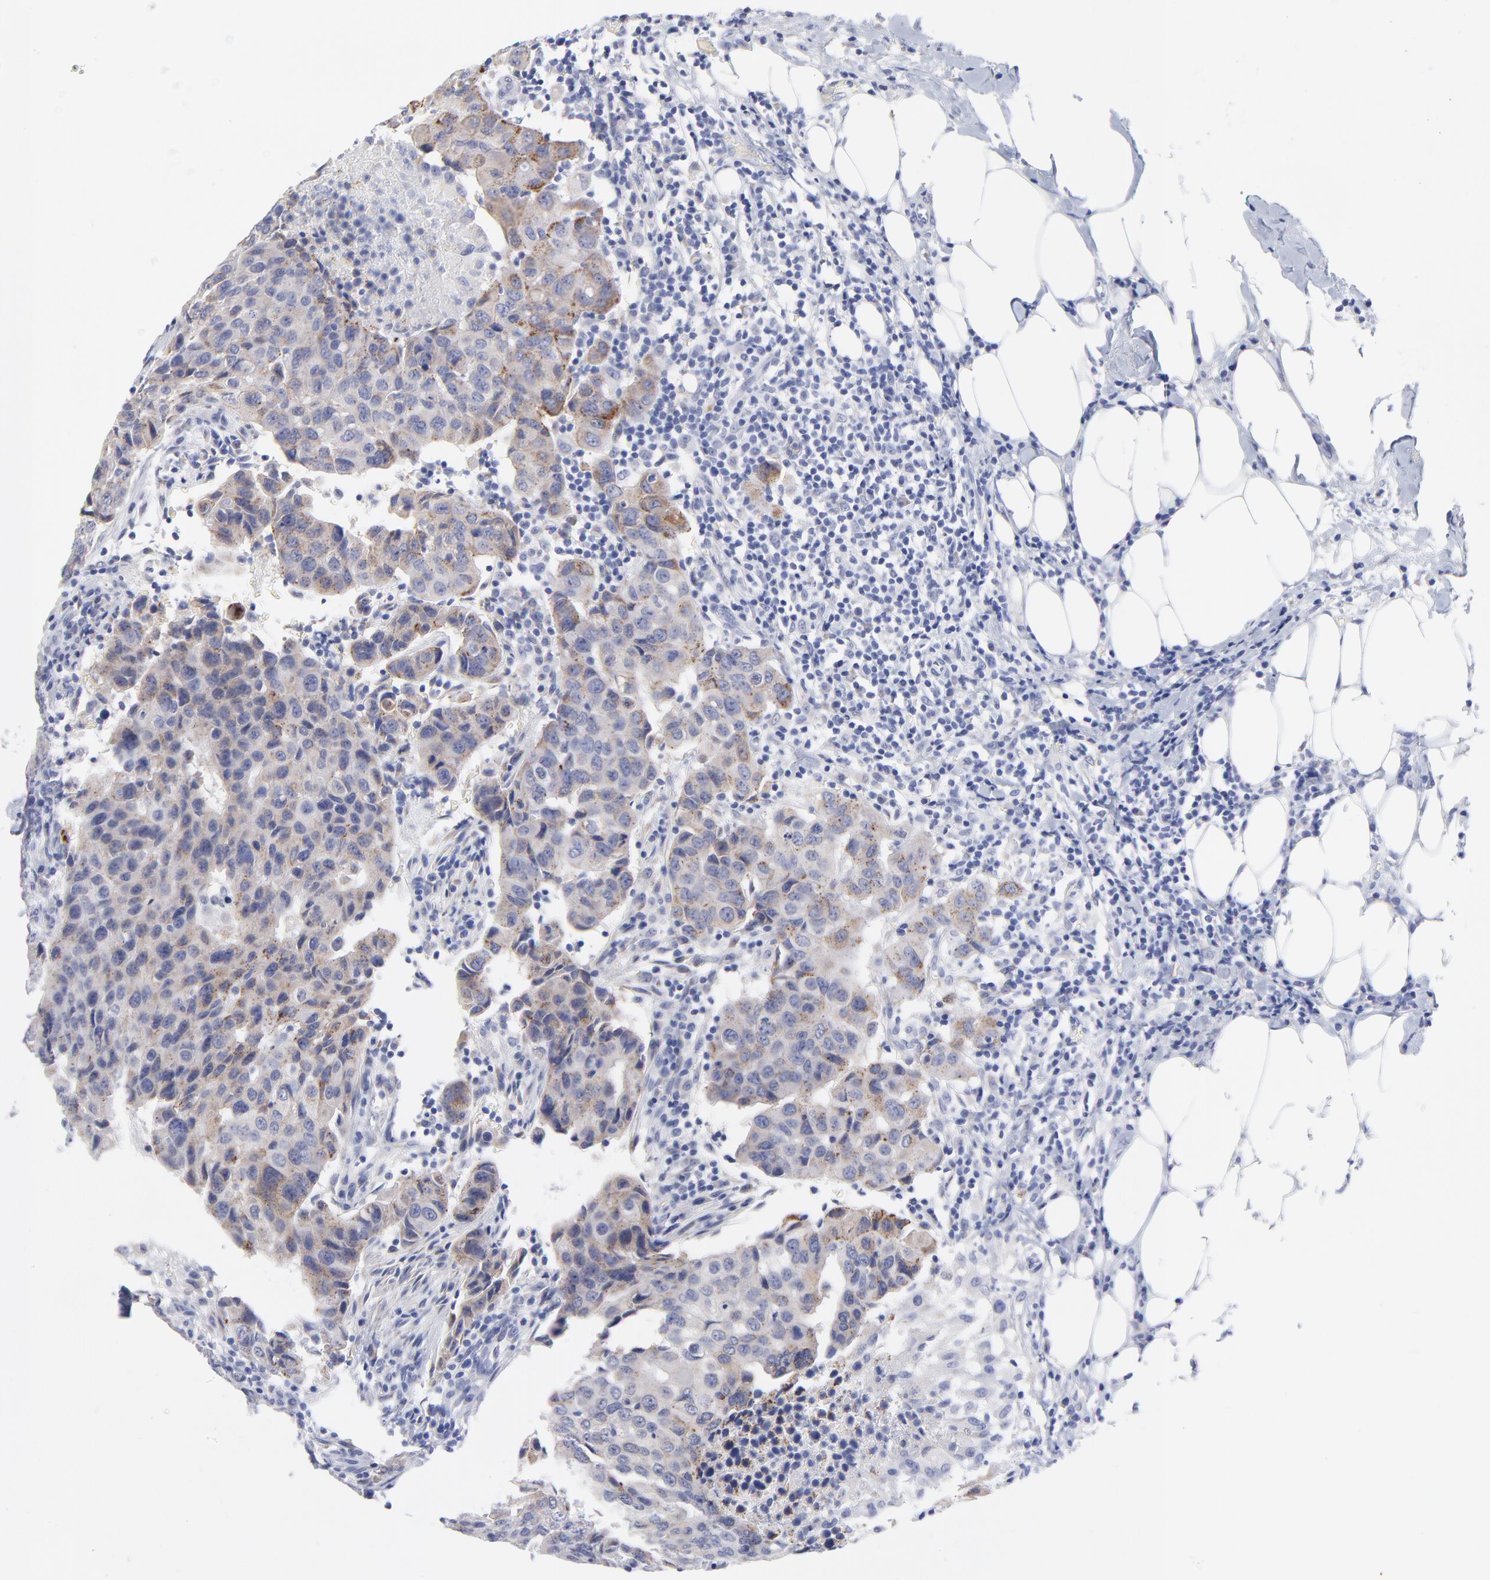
{"staining": {"intensity": "moderate", "quantity": "<25%", "location": "cytoplasmic/membranous"}, "tissue": "breast cancer", "cell_type": "Tumor cells", "image_type": "cancer", "snomed": [{"axis": "morphology", "description": "Duct carcinoma"}, {"axis": "topography", "description": "Breast"}], "caption": "A brown stain labels moderate cytoplasmic/membranous staining of a protein in breast intraductal carcinoma tumor cells.", "gene": "DUSP9", "patient": {"sex": "female", "age": 54}}